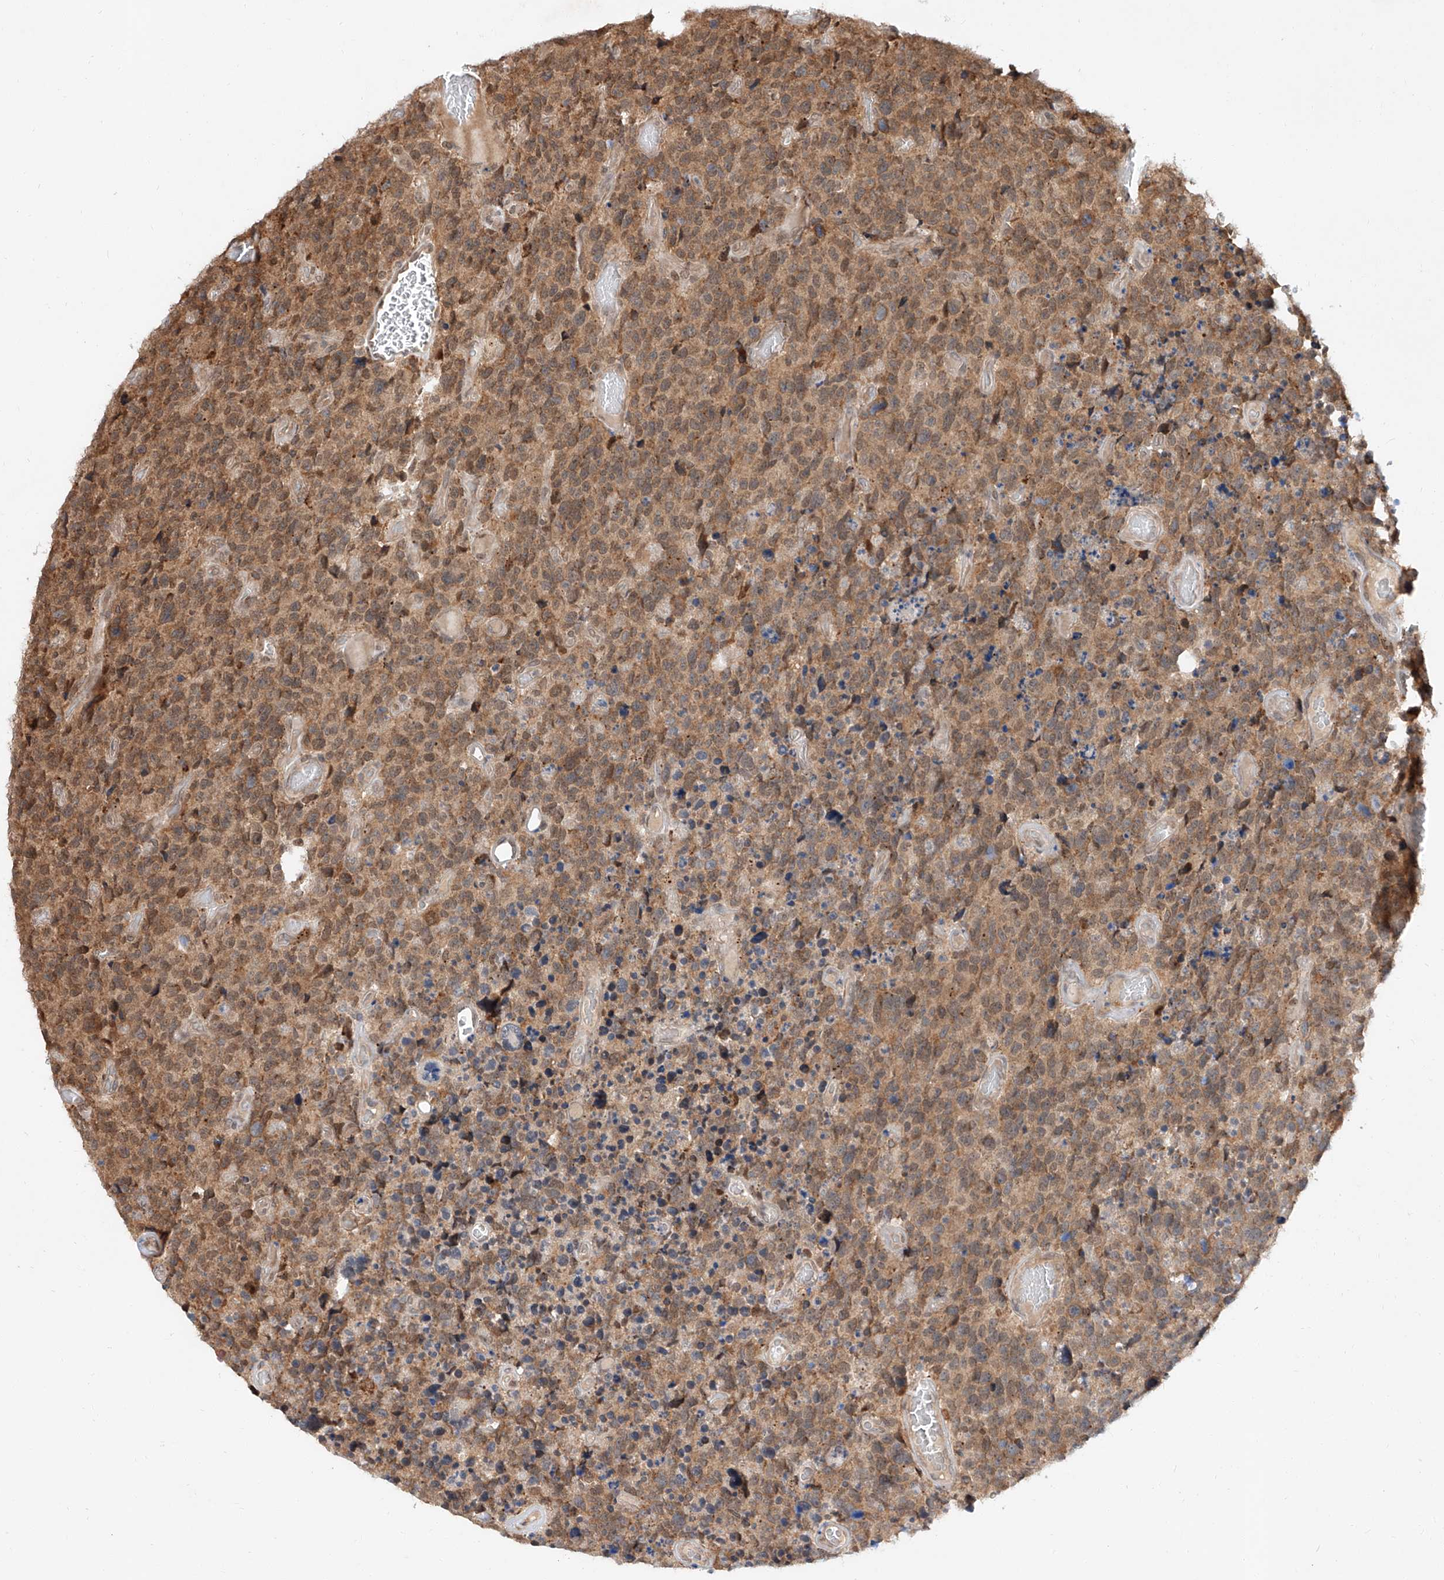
{"staining": {"intensity": "moderate", "quantity": ">75%", "location": "cytoplasmic/membranous"}, "tissue": "glioma", "cell_type": "Tumor cells", "image_type": "cancer", "snomed": [{"axis": "morphology", "description": "Glioma, malignant, High grade"}, {"axis": "topography", "description": "Brain"}], "caption": "Malignant glioma (high-grade) stained with a brown dye demonstrates moderate cytoplasmic/membranous positive staining in approximately >75% of tumor cells.", "gene": "DIRAS3", "patient": {"sex": "male", "age": 69}}